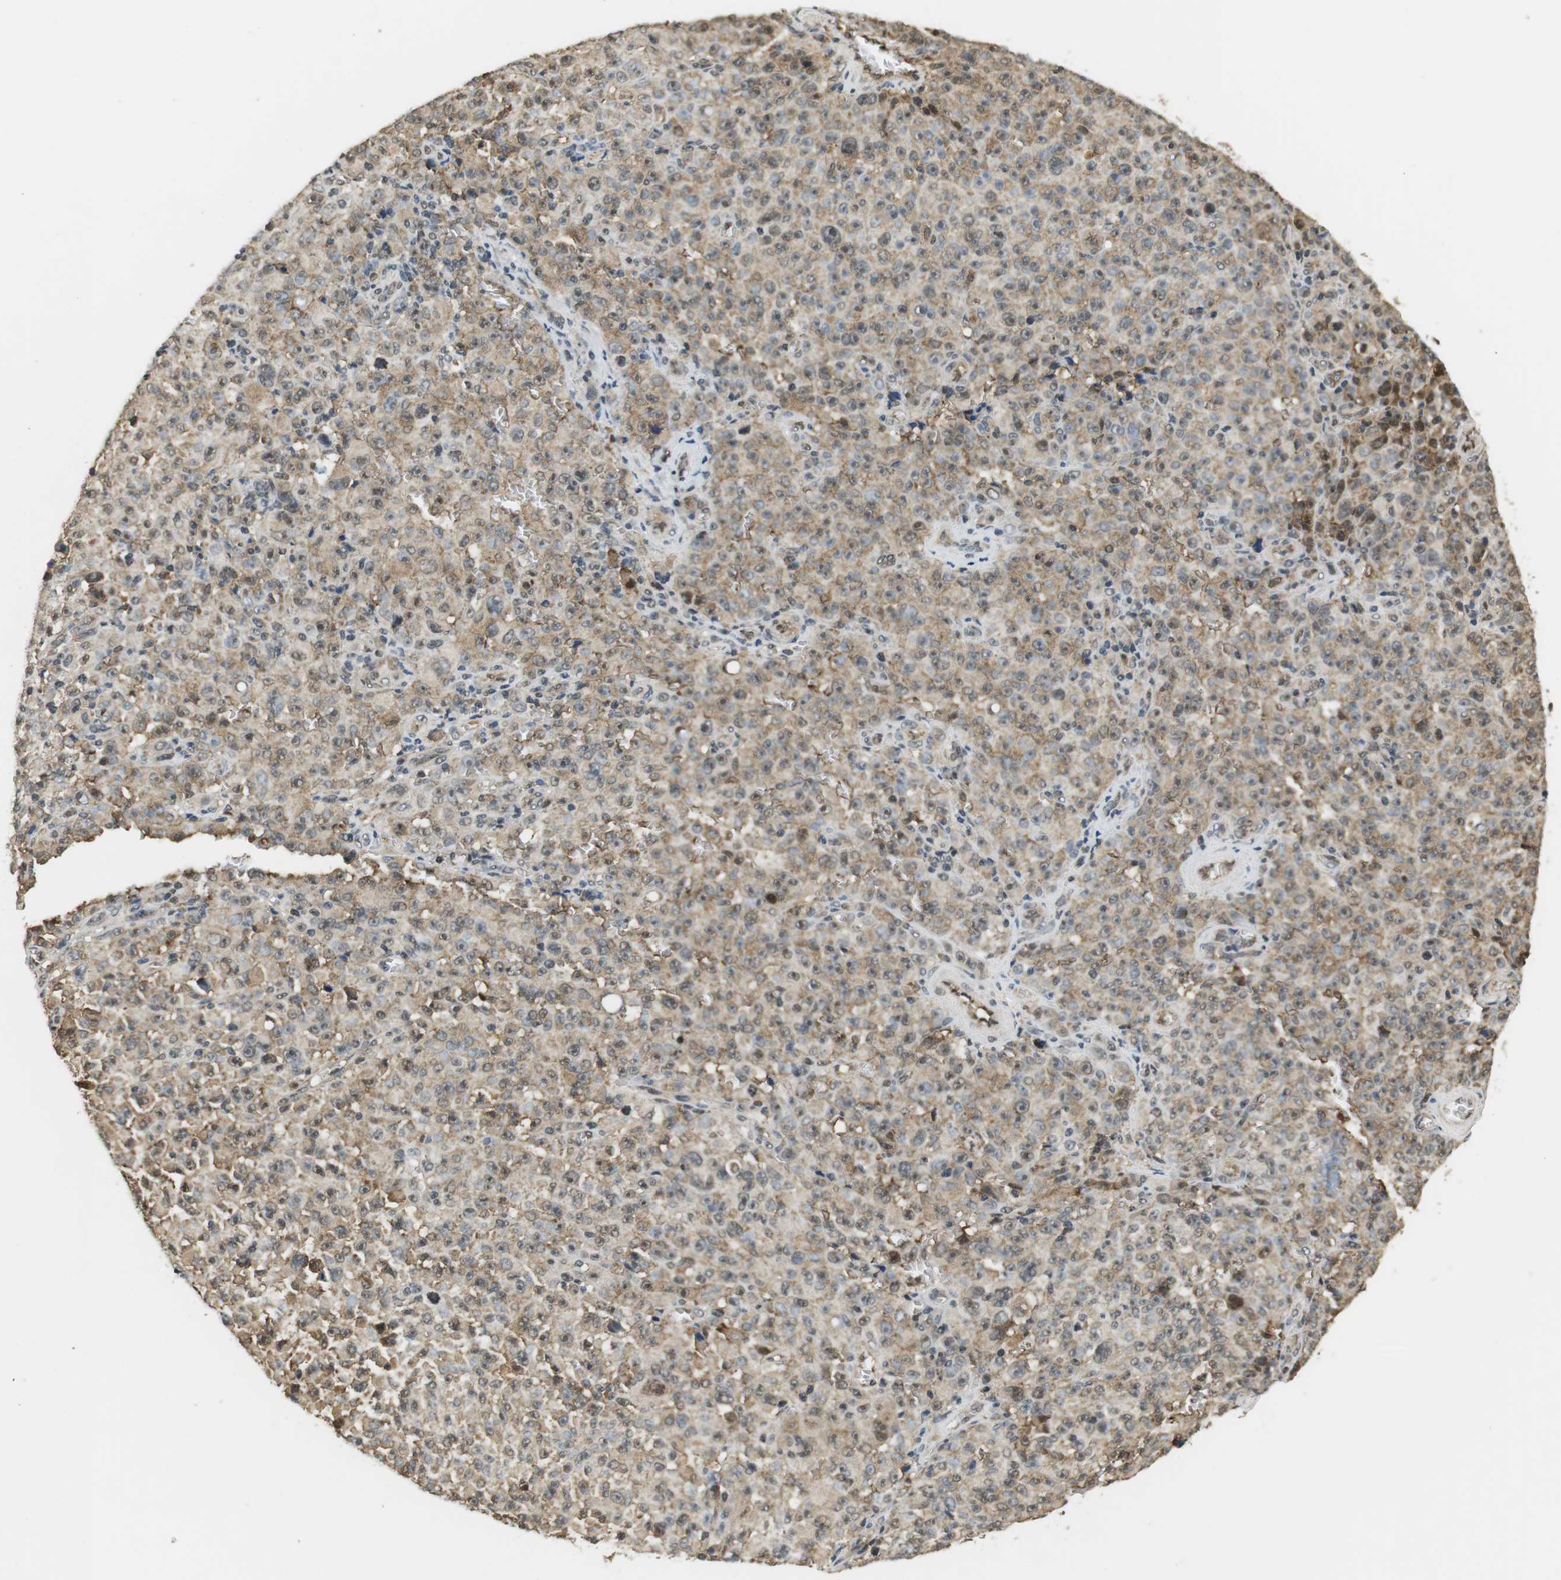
{"staining": {"intensity": "weak", "quantity": ">75%", "location": "cytoplasmic/membranous"}, "tissue": "melanoma", "cell_type": "Tumor cells", "image_type": "cancer", "snomed": [{"axis": "morphology", "description": "Malignant melanoma, NOS"}, {"axis": "topography", "description": "Skin"}], "caption": "Weak cytoplasmic/membranous staining is appreciated in about >75% of tumor cells in malignant melanoma. (Stains: DAB (3,3'-diaminobenzidine) in brown, nuclei in blue, Microscopy: brightfield microscopy at high magnification).", "gene": "CSNK2B", "patient": {"sex": "female", "age": 82}}